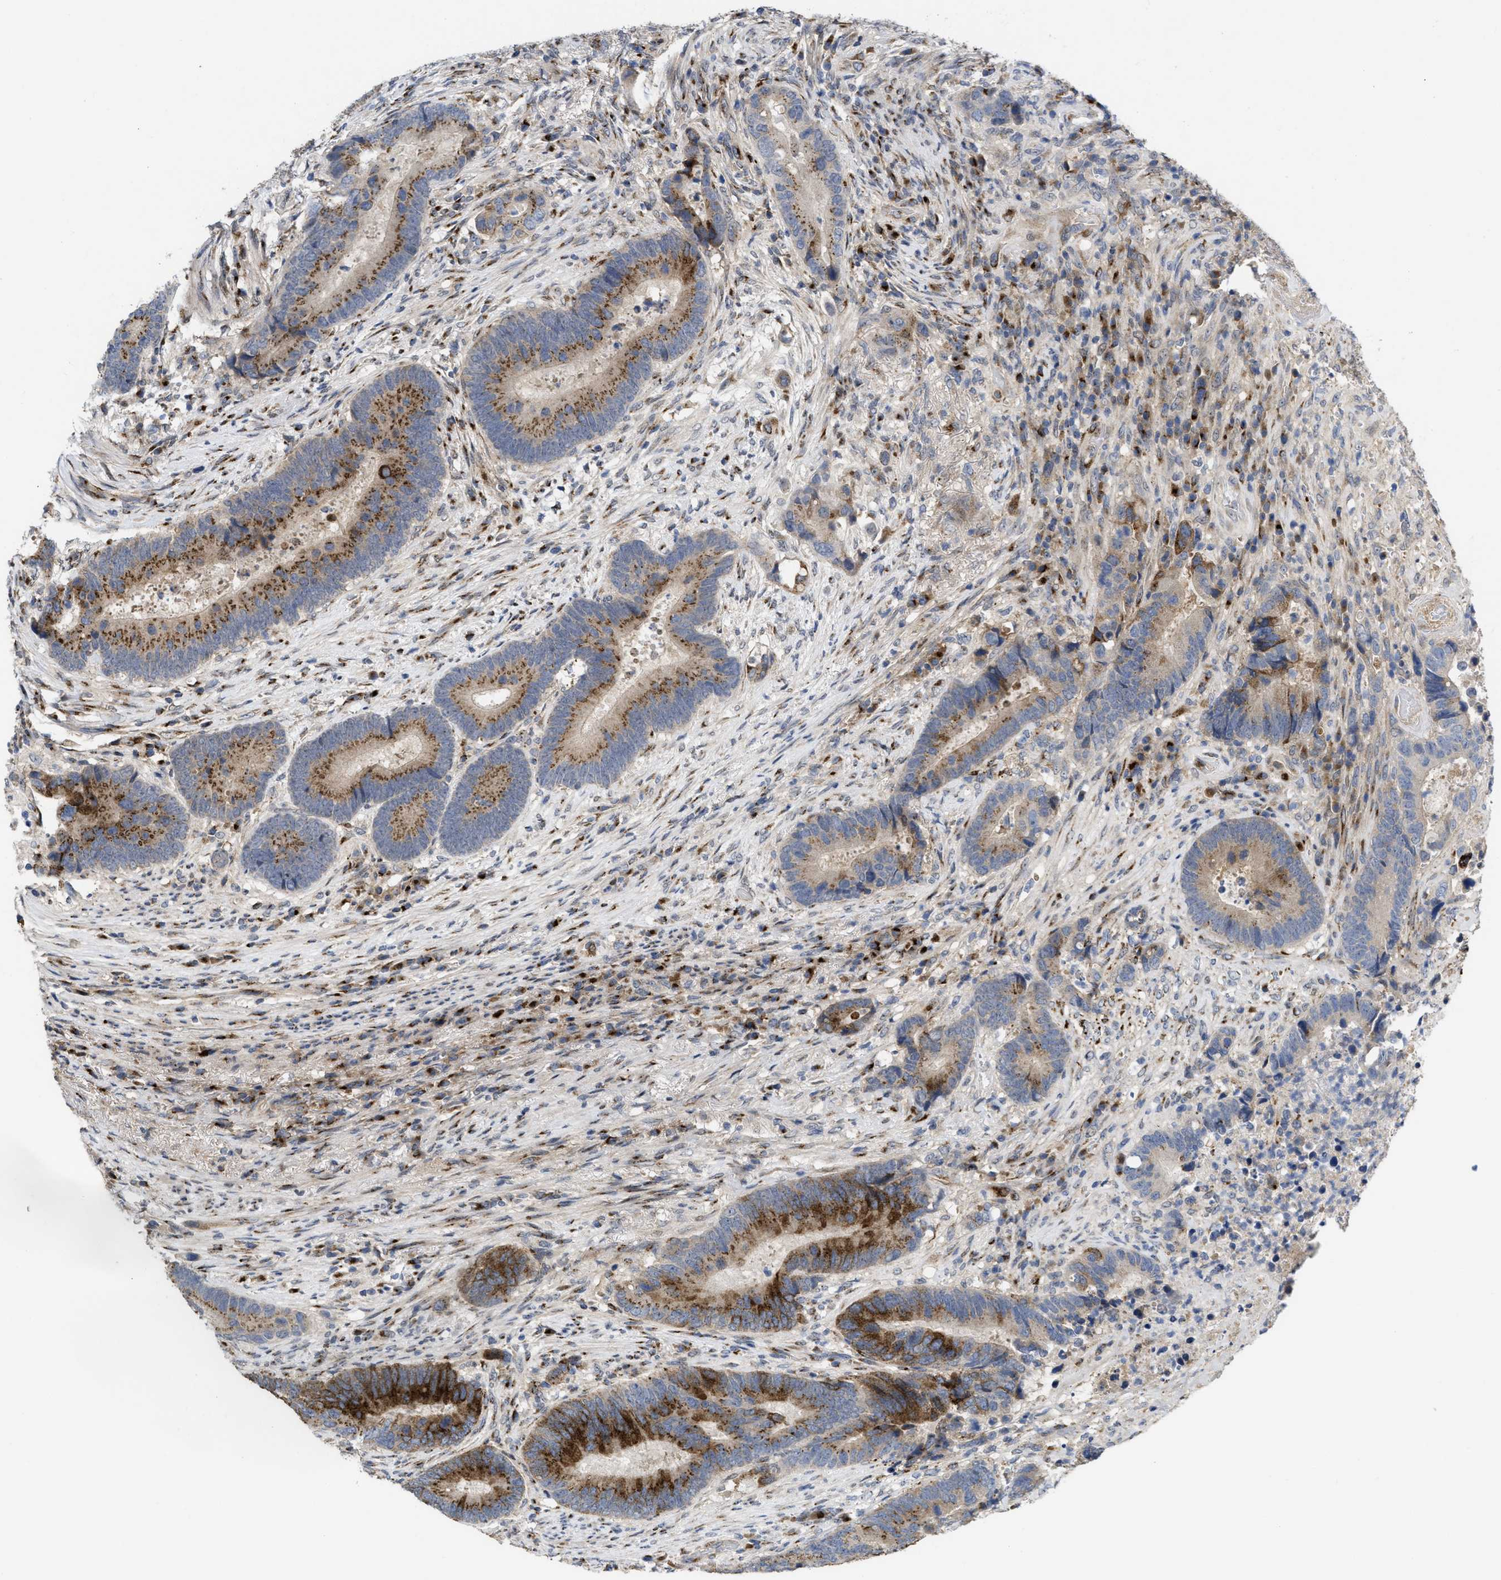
{"staining": {"intensity": "moderate", "quantity": "25%-75%", "location": "cytoplasmic/membranous"}, "tissue": "colorectal cancer", "cell_type": "Tumor cells", "image_type": "cancer", "snomed": [{"axis": "morphology", "description": "Adenocarcinoma, NOS"}, {"axis": "topography", "description": "Rectum"}], "caption": "Protein expression by immunohistochemistry demonstrates moderate cytoplasmic/membranous staining in about 25%-75% of tumor cells in colorectal cancer.", "gene": "ZNF70", "patient": {"sex": "female", "age": 89}}